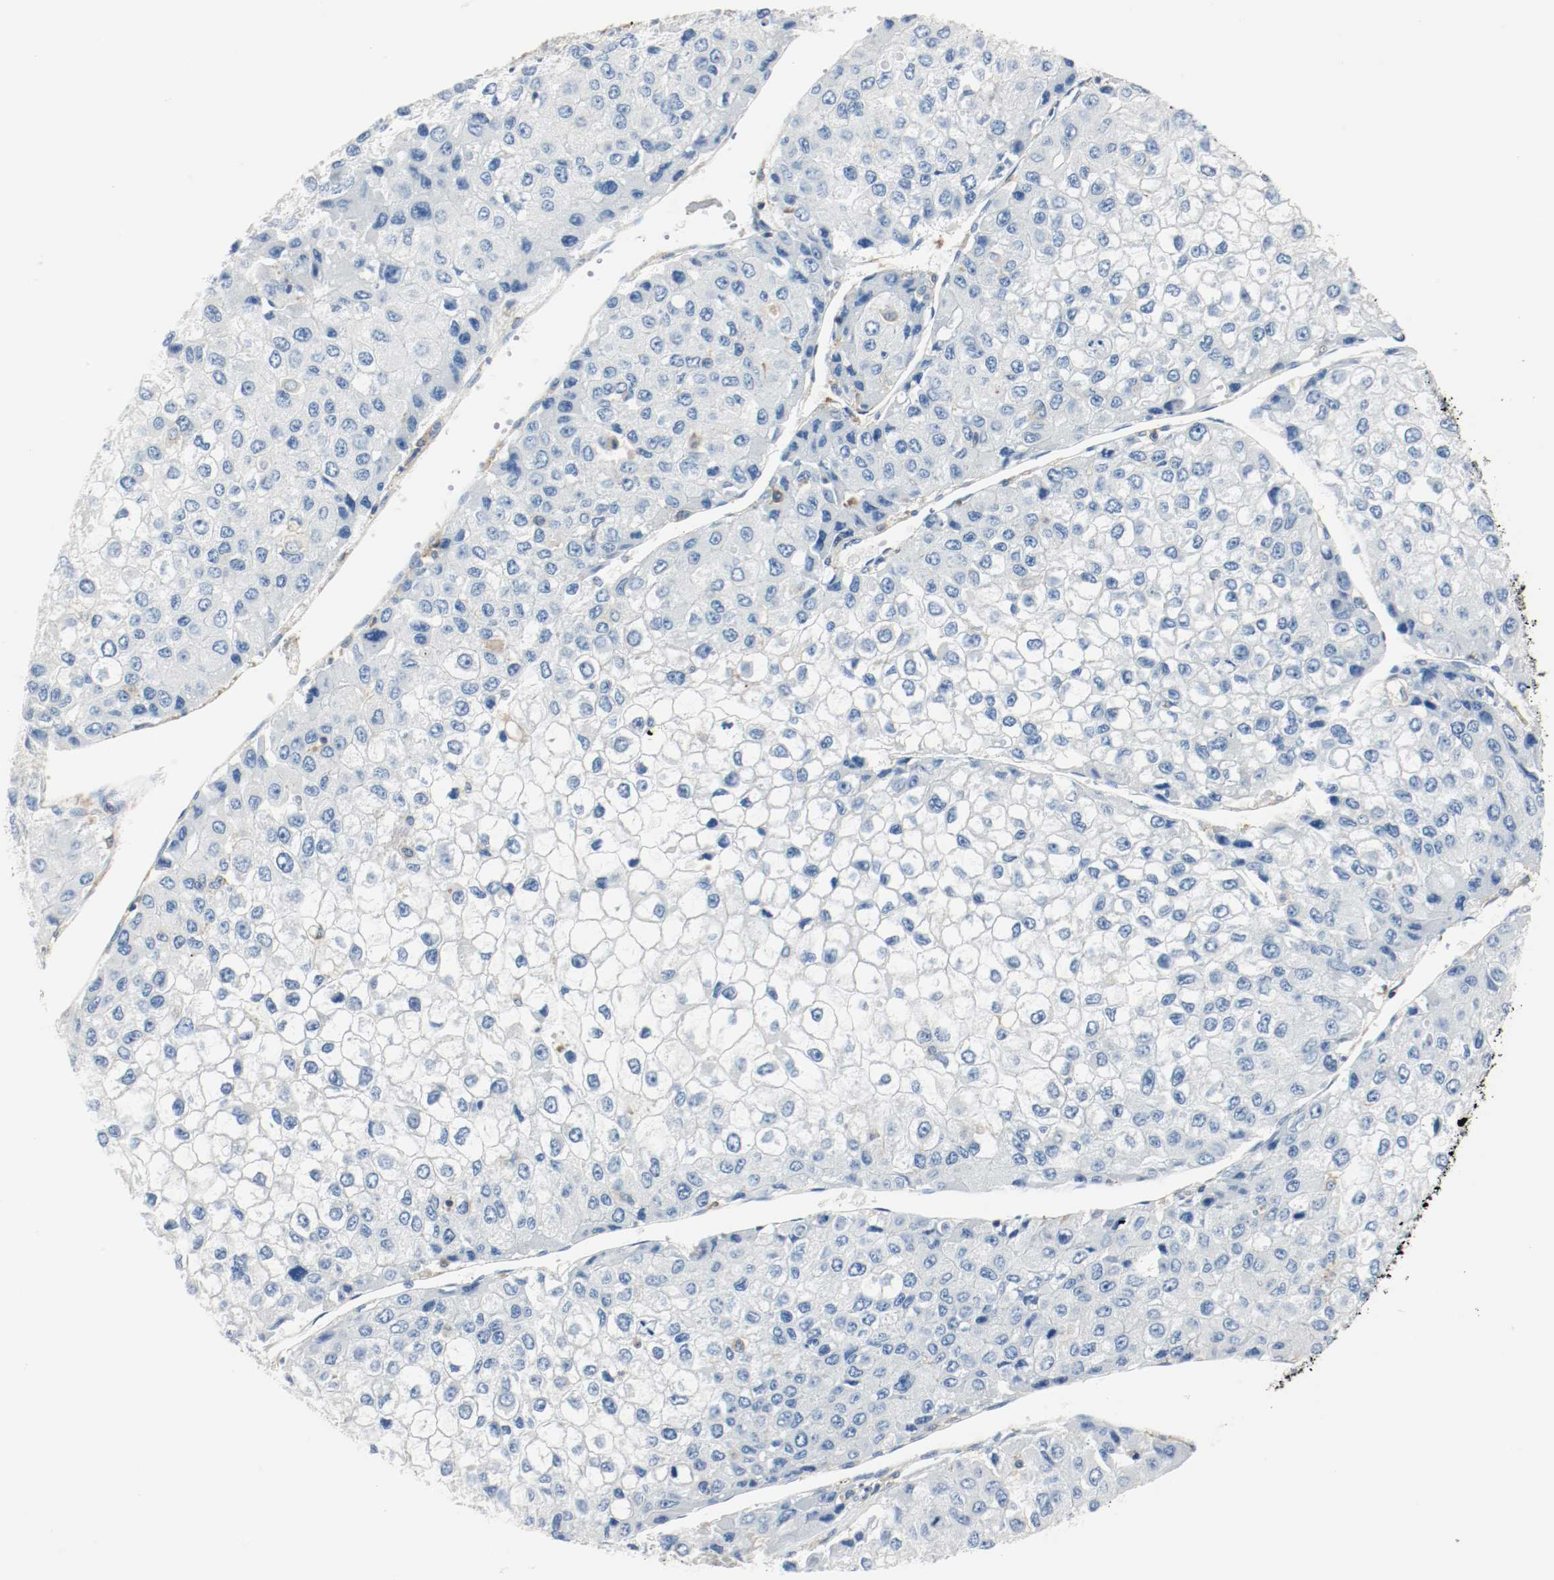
{"staining": {"intensity": "negative", "quantity": "none", "location": "none"}, "tissue": "liver cancer", "cell_type": "Tumor cells", "image_type": "cancer", "snomed": [{"axis": "morphology", "description": "Carcinoma, Hepatocellular, NOS"}, {"axis": "topography", "description": "Liver"}], "caption": "Immunohistochemistry (IHC) micrograph of neoplastic tissue: hepatocellular carcinoma (liver) stained with DAB (3,3'-diaminobenzidine) demonstrates no significant protein expression in tumor cells.", "gene": "ARPC1B", "patient": {"sex": "female", "age": 66}}